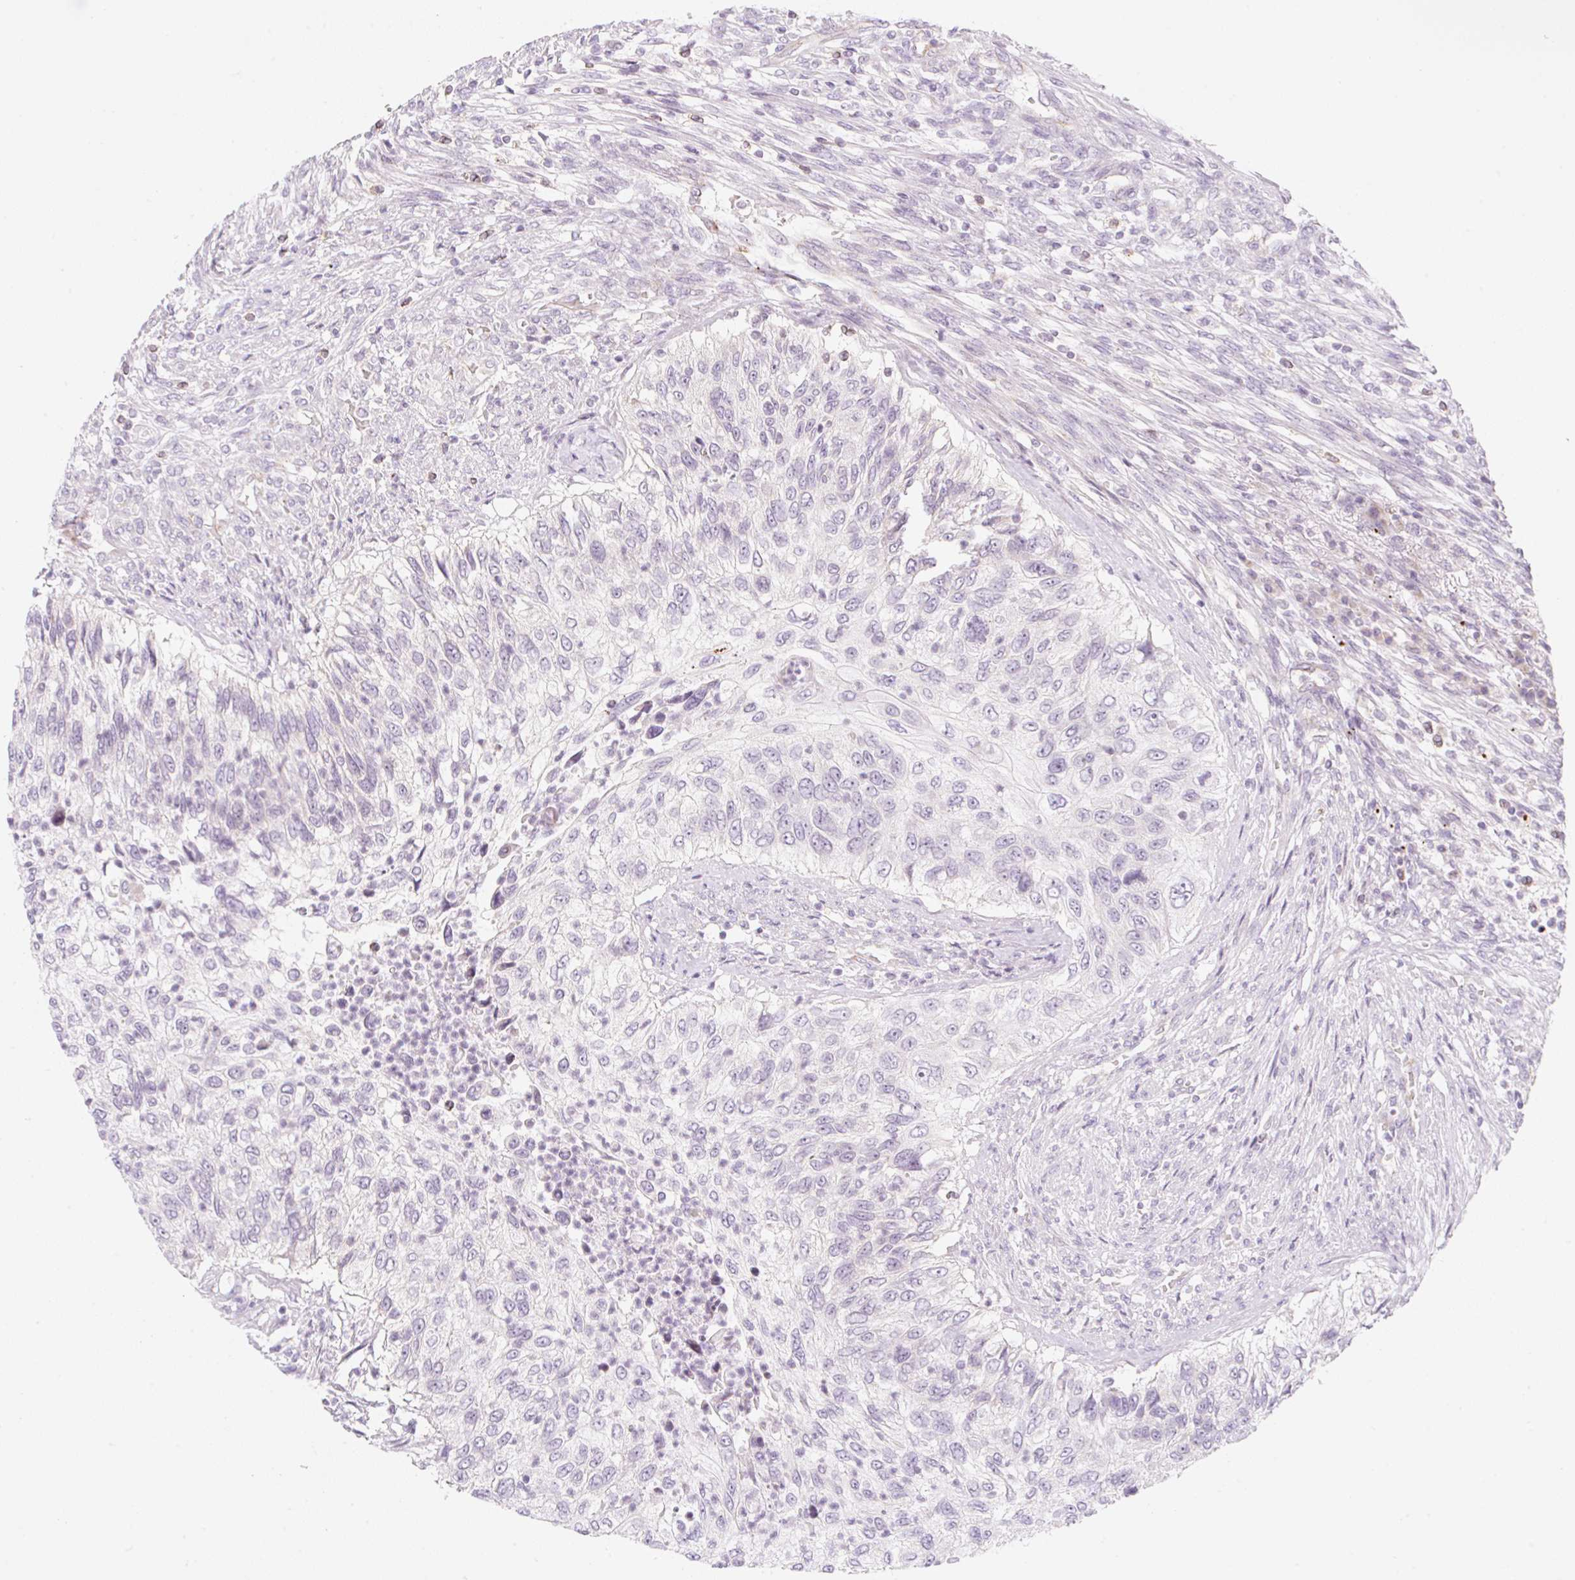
{"staining": {"intensity": "negative", "quantity": "none", "location": "none"}, "tissue": "urothelial cancer", "cell_type": "Tumor cells", "image_type": "cancer", "snomed": [{"axis": "morphology", "description": "Urothelial carcinoma, High grade"}, {"axis": "topography", "description": "Urinary bladder"}], "caption": "A high-resolution image shows IHC staining of urothelial carcinoma (high-grade), which exhibits no significant positivity in tumor cells.", "gene": "CASKIN1", "patient": {"sex": "female", "age": 60}}